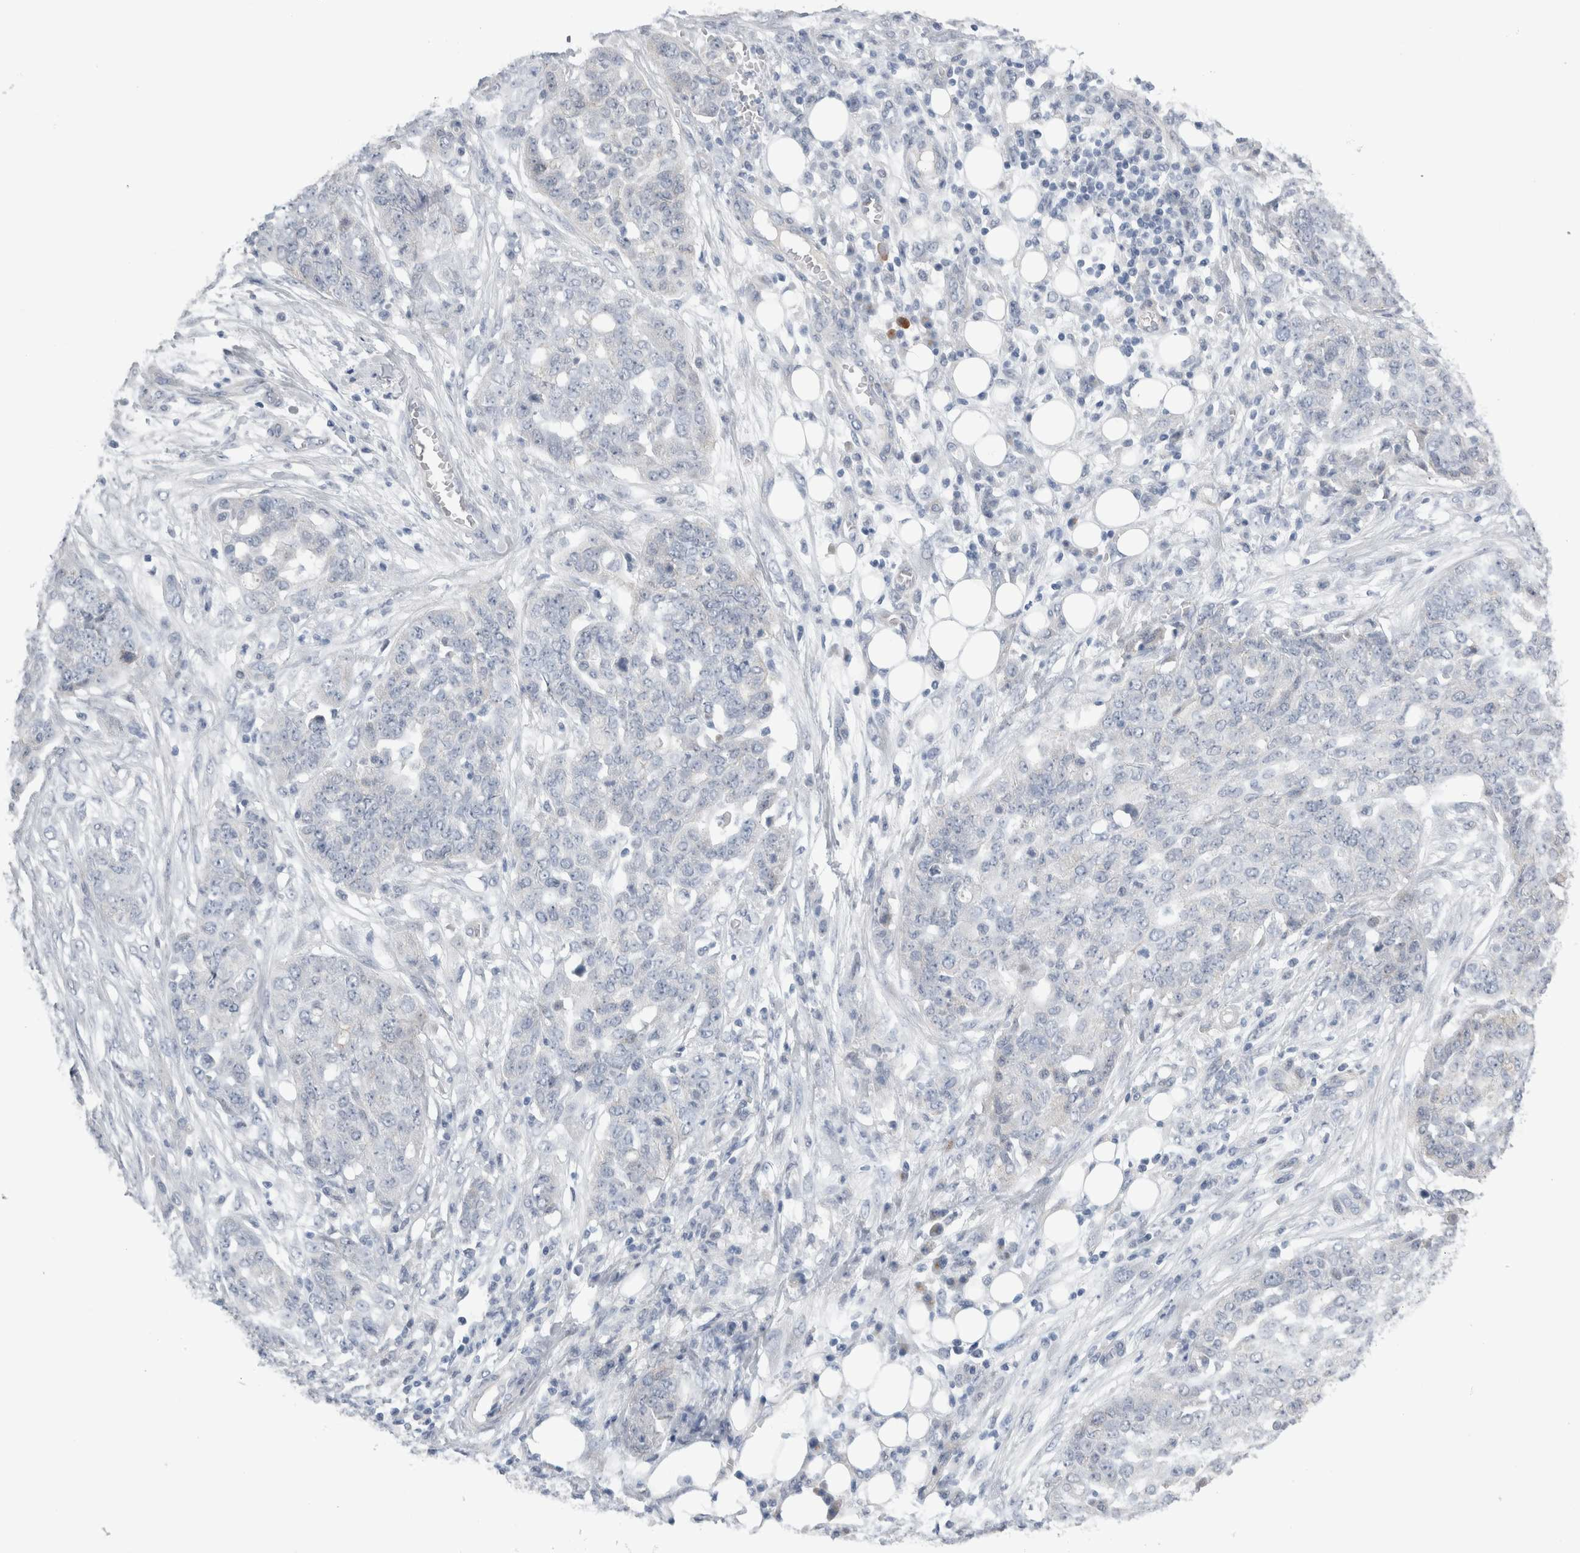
{"staining": {"intensity": "negative", "quantity": "none", "location": "none"}, "tissue": "ovarian cancer", "cell_type": "Tumor cells", "image_type": "cancer", "snomed": [{"axis": "morphology", "description": "Cystadenocarcinoma, serous, NOS"}, {"axis": "topography", "description": "Soft tissue"}, {"axis": "topography", "description": "Ovary"}], "caption": "A photomicrograph of ovarian cancer (serous cystadenocarcinoma) stained for a protein displays no brown staining in tumor cells.", "gene": "TAFA5", "patient": {"sex": "female", "age": 57}}